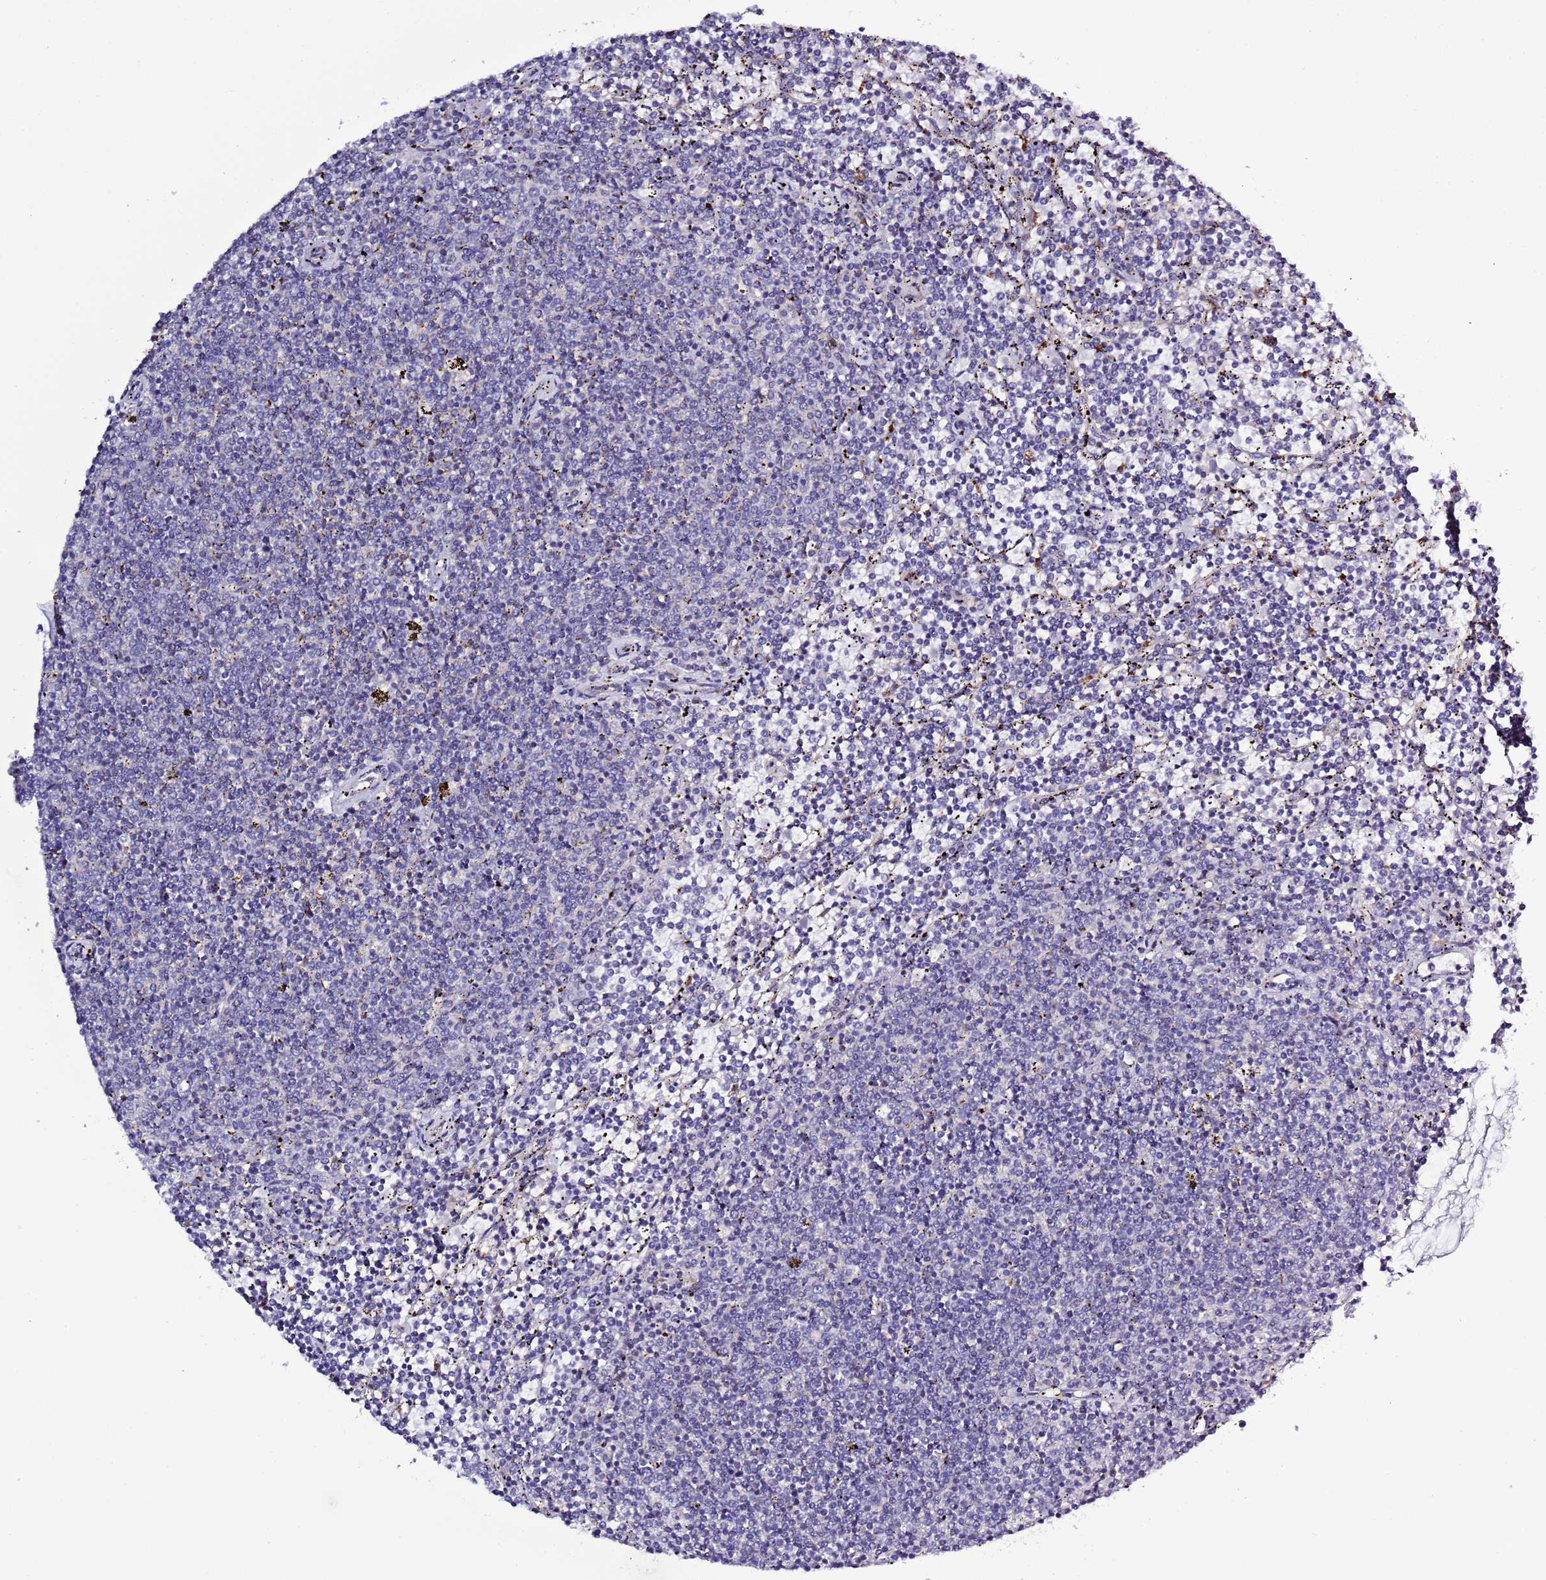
{"staining": {"intensity": "negative", "quantity": "none", "location": "none"}, "tissue": "lymphoma", "cell_type": "Tumor cells", "image_type": "cancer", "snomed": [{"axis": "morphology", "description": "Malignant lymphoma, non-Hodgkin's type, Low grade"}, {"axis": "topography", "description": "Spleen"}], "caption": "High power microscopy photomicrograph of an immunohistochemistry image of low-grade malignant lymphoma, non-Hodgkin's type, revealing no significant positivity in tumor cells. (DAB (3,3'-diaminobenzidine) immunohistochemistry visualized using brightfield microscopy, high magnification).", "gene": "SPCS1", "patient": {"sex": "female", "age": 50}}